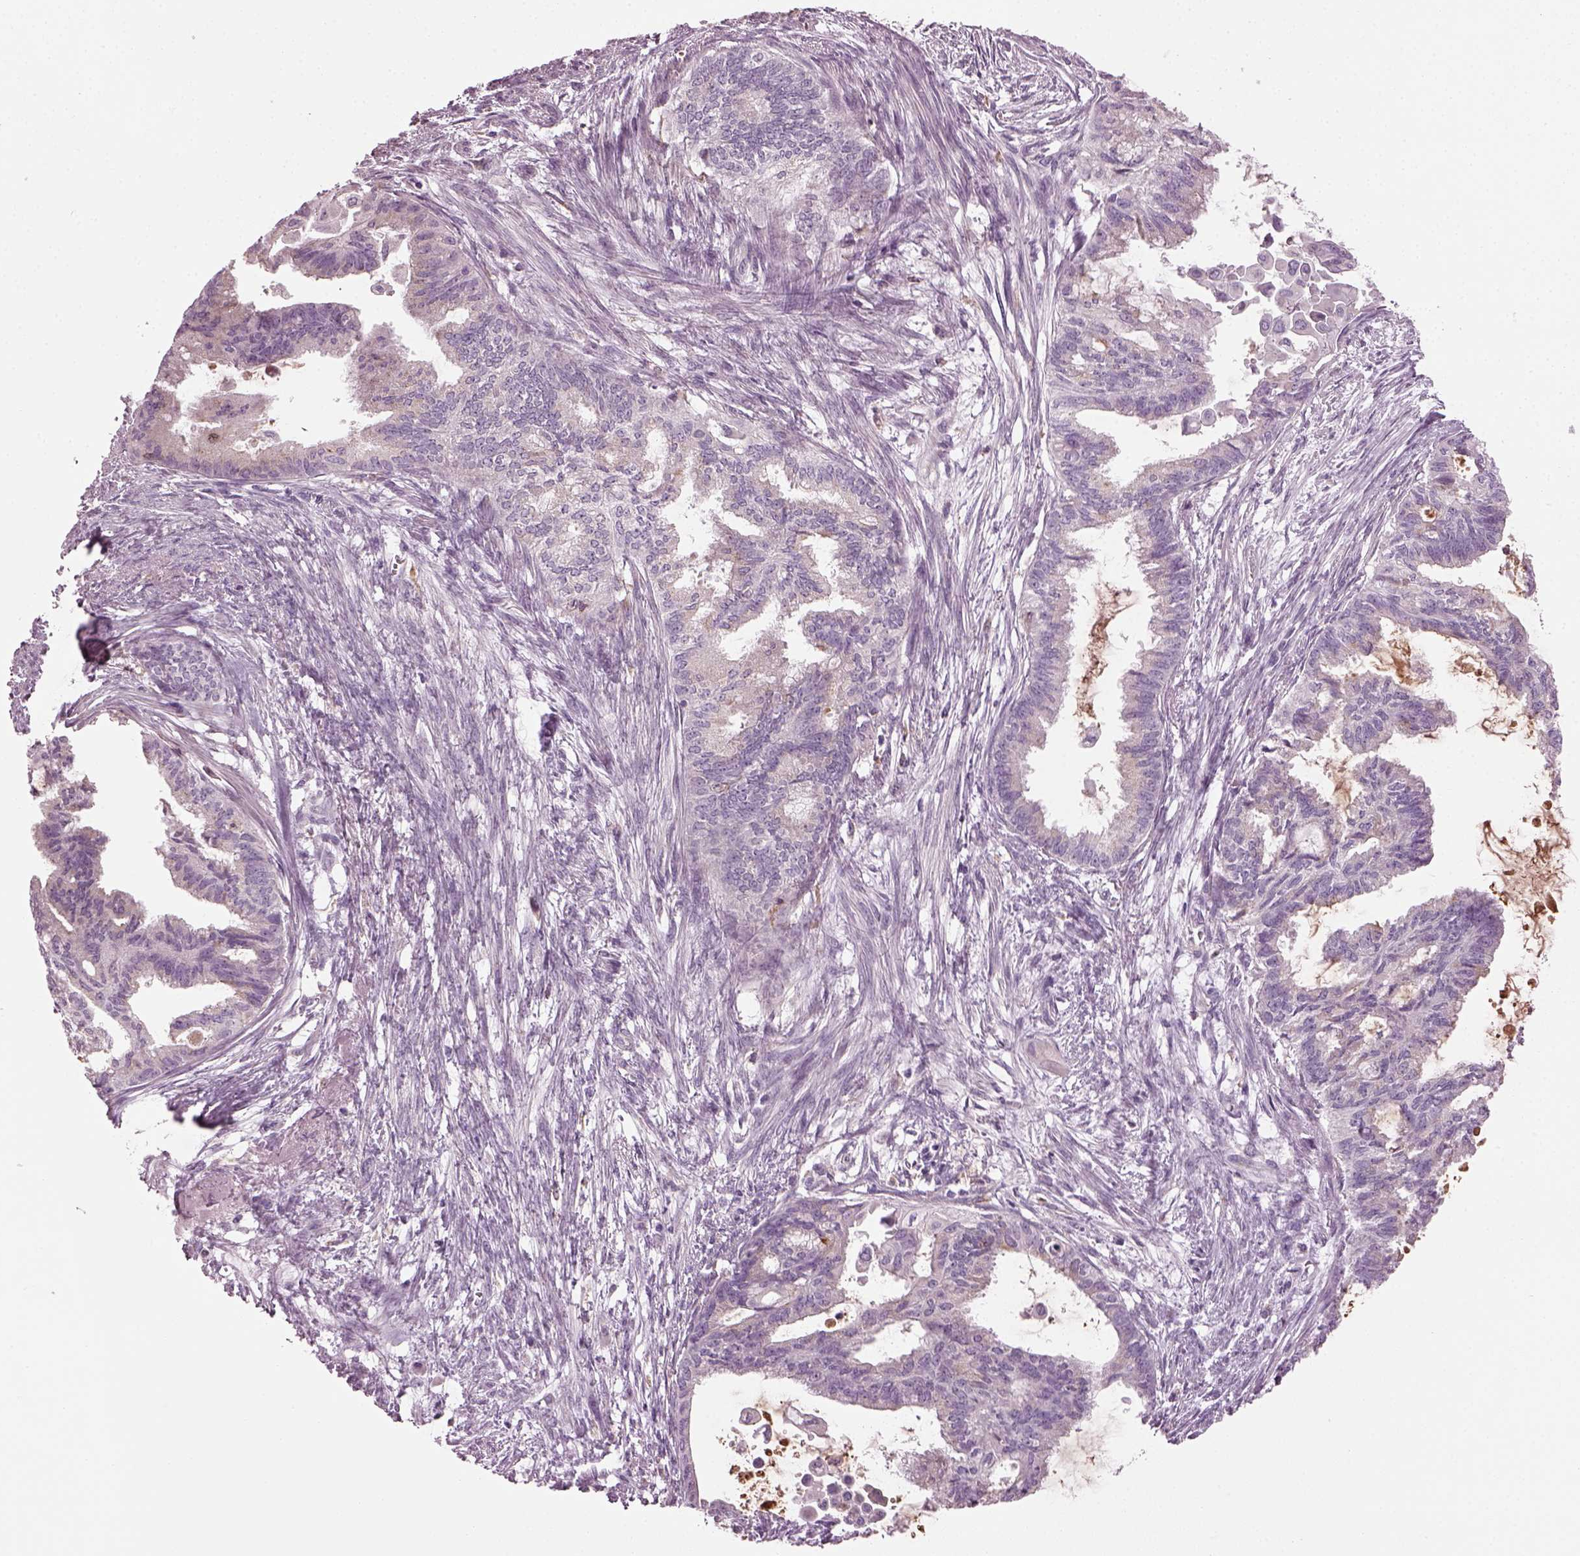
{"staining": {"intensity": "negative", "quantity": "none", "location": "none"}, "tissue": "endometrial cancer", "cell_type": "Tumor cells", "image_type": "cancer", "snomed": [{"axis": "morphology", "description": "Adenocarcinoma, NOS"}, {"axis": "topography", "description": "Endometrium"}], "caption": "Immunohistochemistry (IHC) of adenocarcinoma (endometrial) shows no expression in tumor cells. (DAB (3,3'-diaminobenzidine) immunohistochemistry visualized using brightfield microscopy, high magnification).", "gene": "TMEM231", "patient": {"sex": "female", "age": 86}}